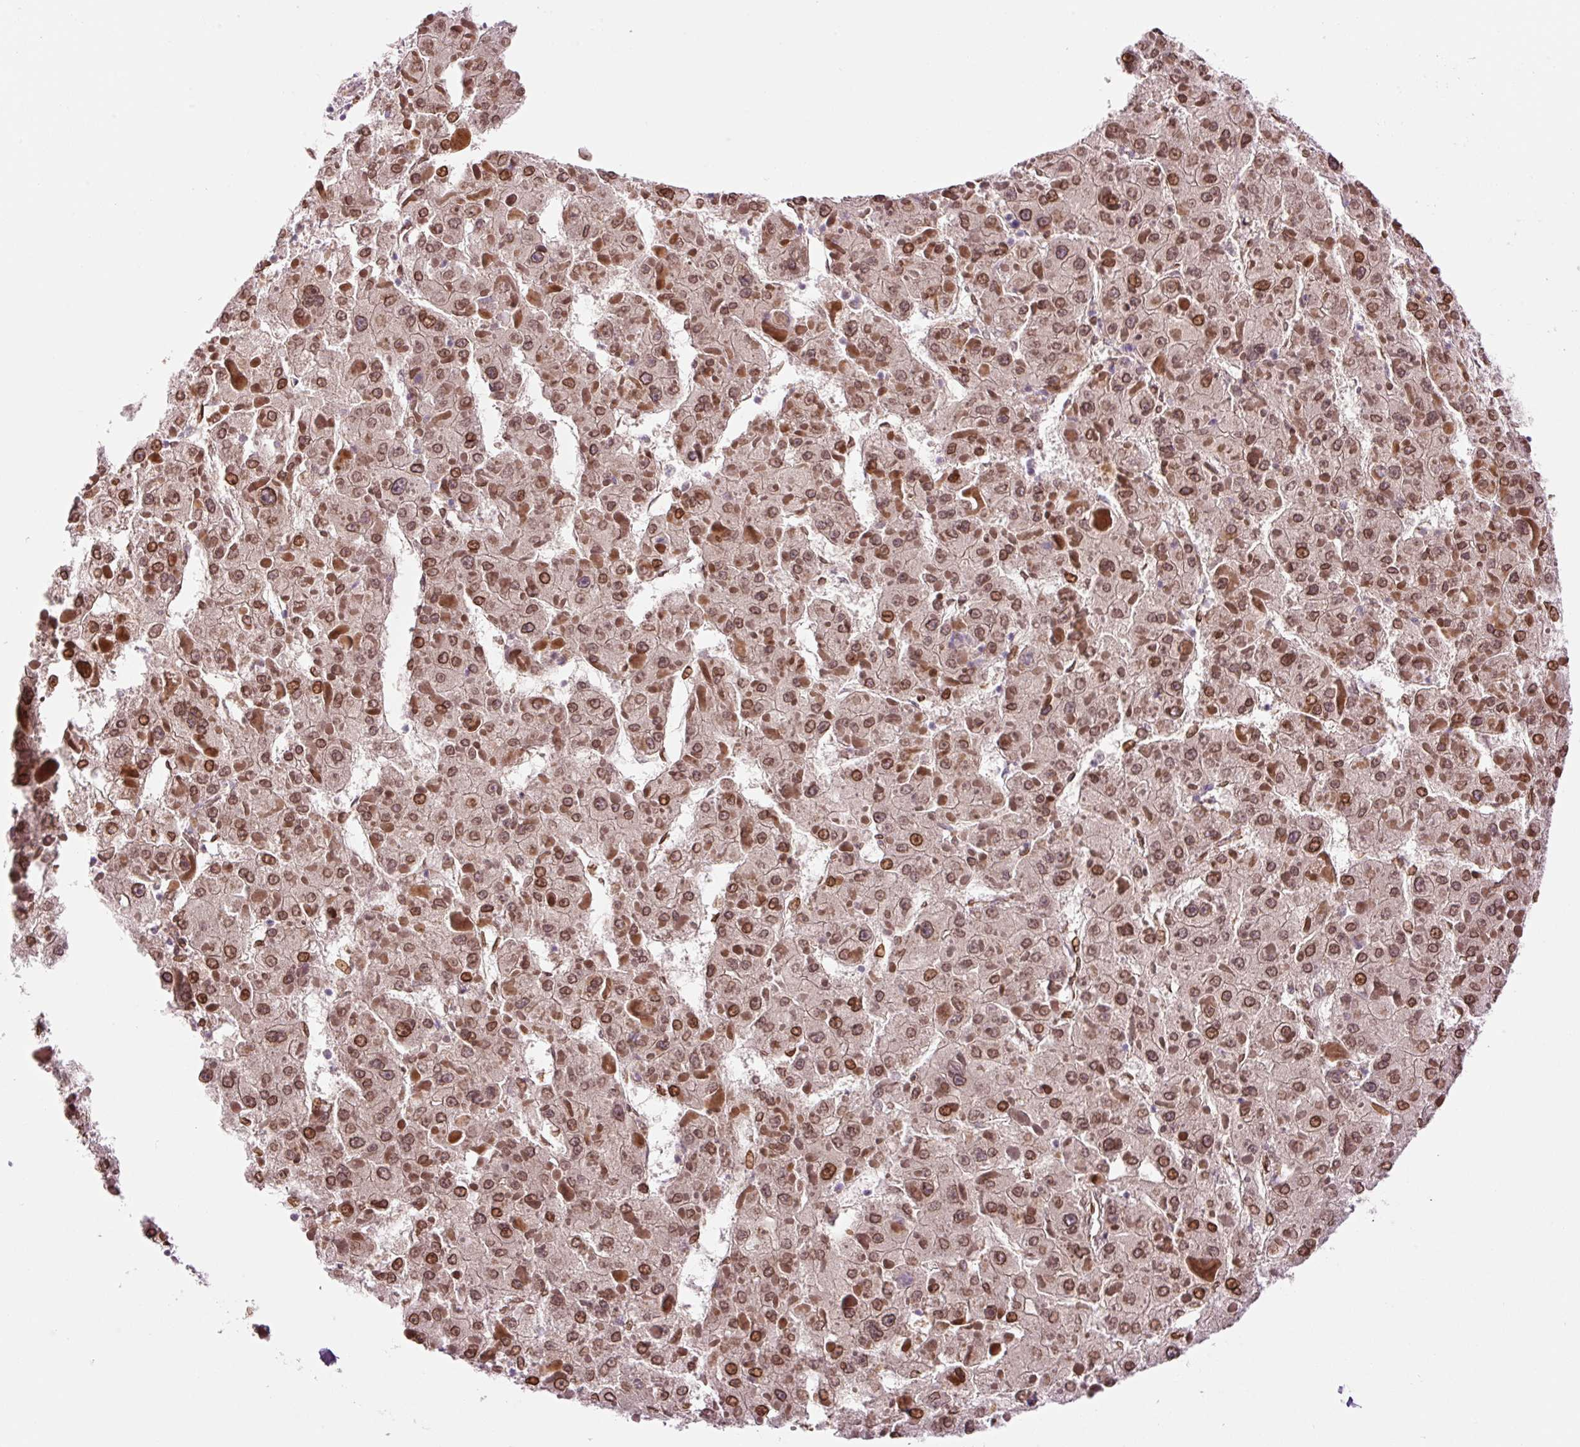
{"staining": {"intensity": "moderate", "quantity": ">75%", "location": "cytoplasmic/membranous,nuclear"}, "tissue": "liver cancer", "cell_type": "Tumor cells", "image_type": "cancer", "snomed": [{"axis": "morphology", "description": "Carcinoma, Hepatocellular, NOS"}, {"axis": "topography", "description": "Liver"}], "caption": "Approximately >75% of tumor cells in human liver cancer (hepatocellular carcinoma) demonstrate moderate cytoplasmic/membranous and nuclear protein staining as visualized by brown immunohistochemical staining.", "gene": "ZNF224", "patient": {"sex": "female", "age": 73}}